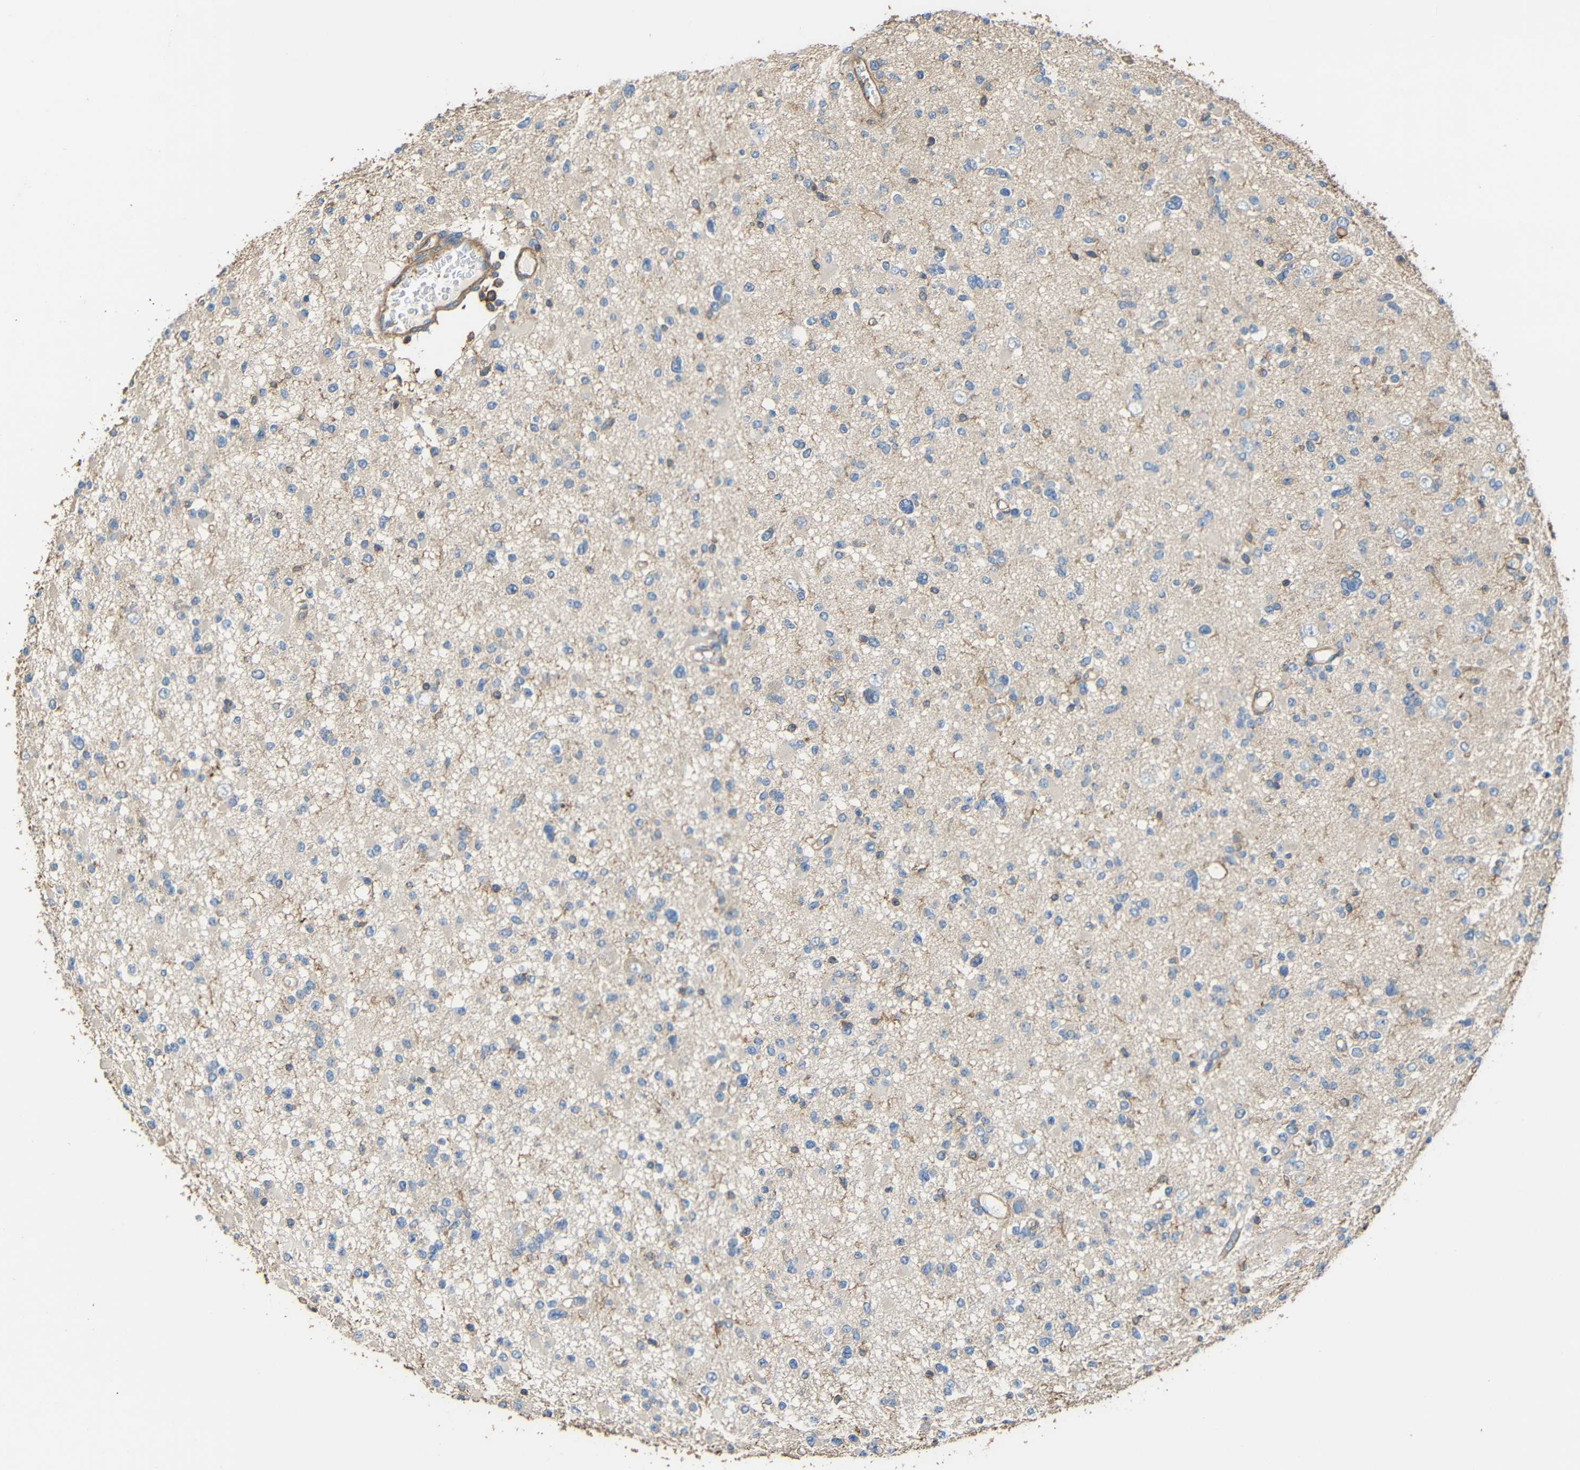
{"staining": {"intensity": "negative", "quantity": "none", "location": "none"}, "tissue": "glioma", "cell_type": "Tumor cells", "image_type": "cancer", "snomed": [{"axis": "morphology", "description": "Glioma, malignant, Low grade"}, {"axis": "topography", "description": "Brain"}], "caption": "Immunohistochemistry photomicrograph of human malignant low-grade glioma stained for a protein (brown), which displays no staining in tumor cells.", "gene": "RHOT2", "patient": {"sex": "female", "age": 22}}